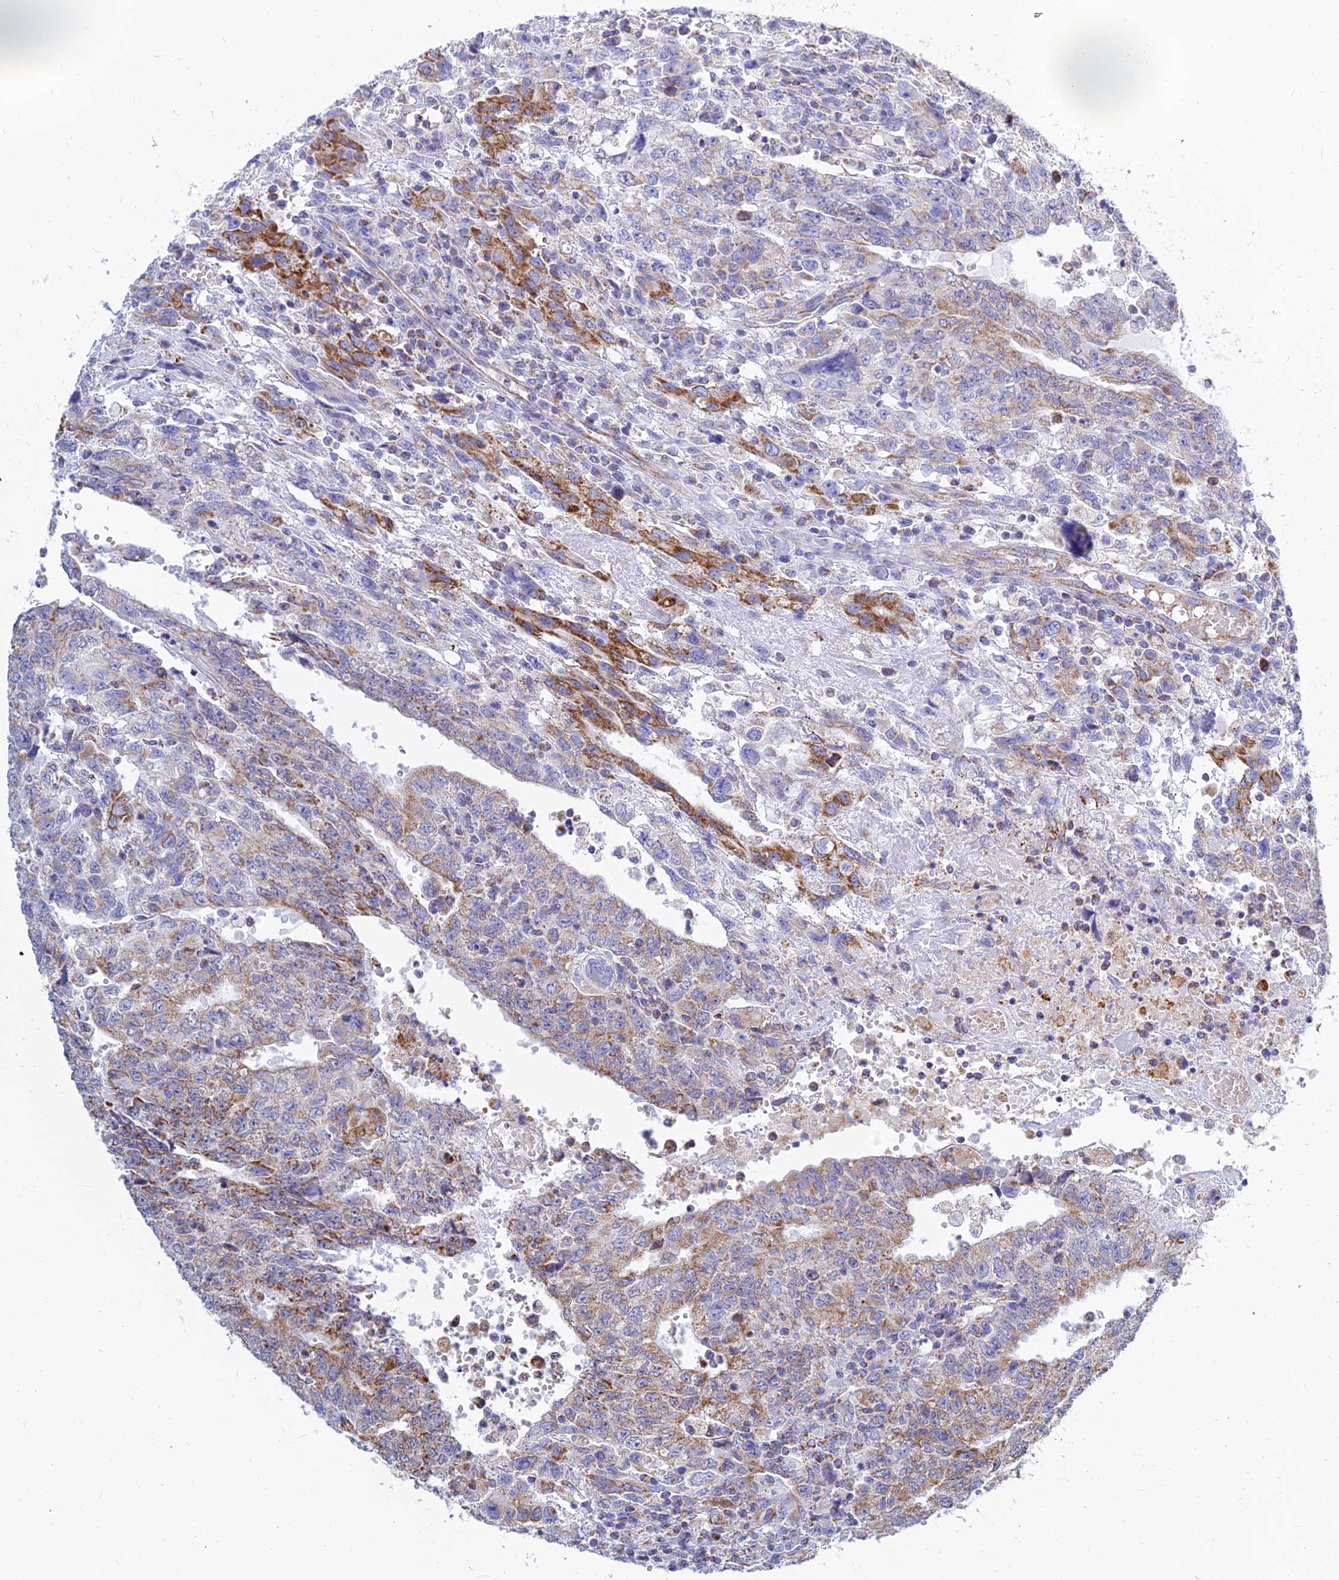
{"staining": {"intensity": "moderate", "quantity": "<25%", "location": "cytoplasmic/membranous"}, "tissue": "testis cancer", "cell_type": "Tumor cells", "image_type": "cancer", "snomed": [{"axis": "morphology", "description": "Carcinoma, Embryonal, NOS"}, {"axis": "topography", "description": "Testis"}], "caption": "Testis cancer (embryonal carcinoma) stained for a protein reveals moderate cytoplasmic/membranous positivity in tumor cells.", "gene": "MGST1", "patient": {"sex": "male", "age": 34}}